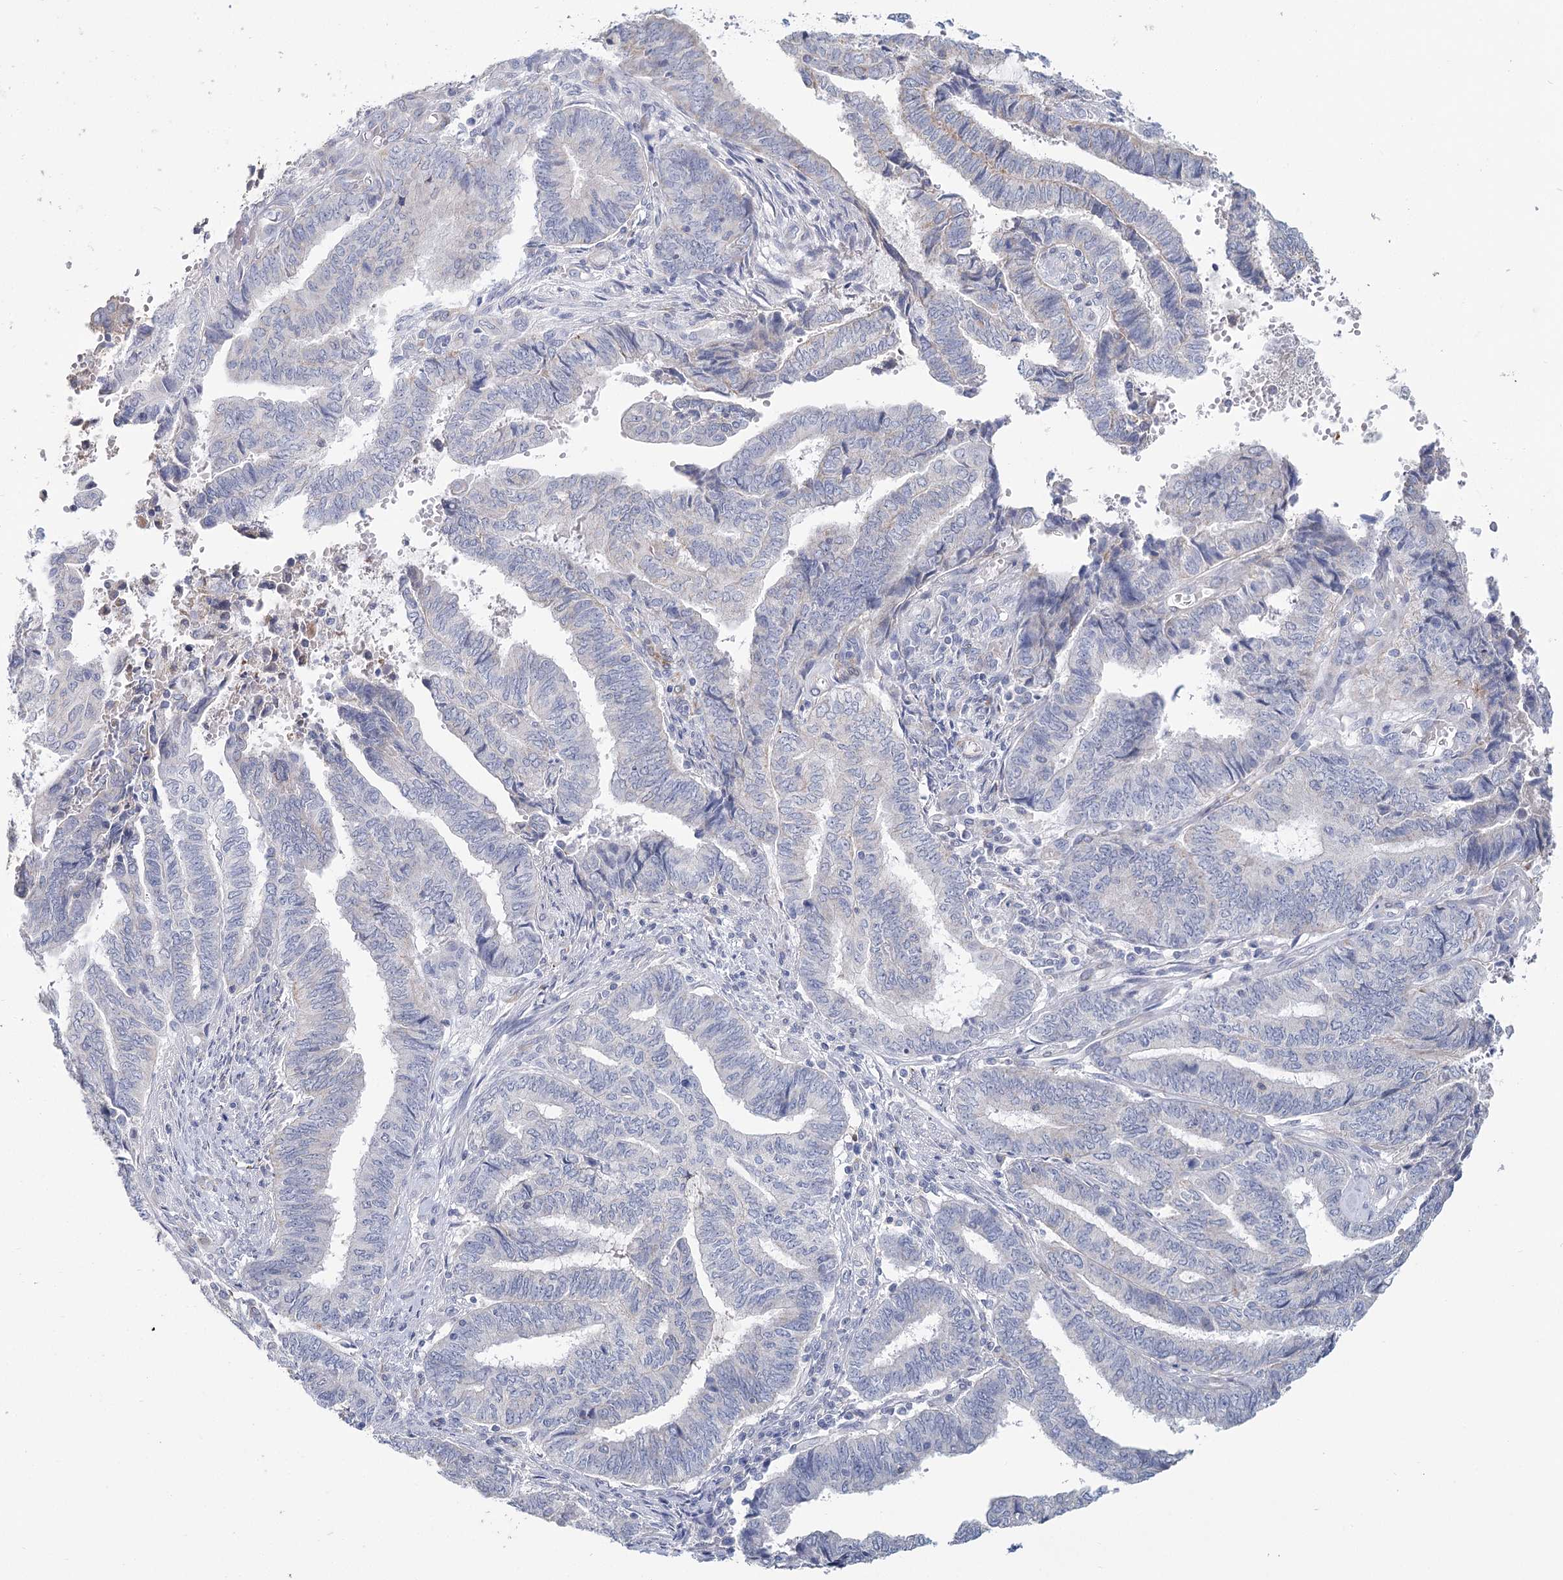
{"staining": {"intensity": "negative", "quantity": "none", "location": "none"}, "tissue": "endometrial cancer", "cell_type": "Tumor cells", "image_type": "cancer", "snomed": [{"axis": "morphology", "description": "Adenocarcinoma, NOS"}, {"axis": "topography", "description": "Uterus"}, {"axis": "topography", "description": "Endometrium"}], "caption": "Endometrial cancer stained for a protein using immunohistochemistry demonstrates no positivity tumor cells.", "gene": "ARHGAP44", "patient": {"sex": "female", "age": 70}}